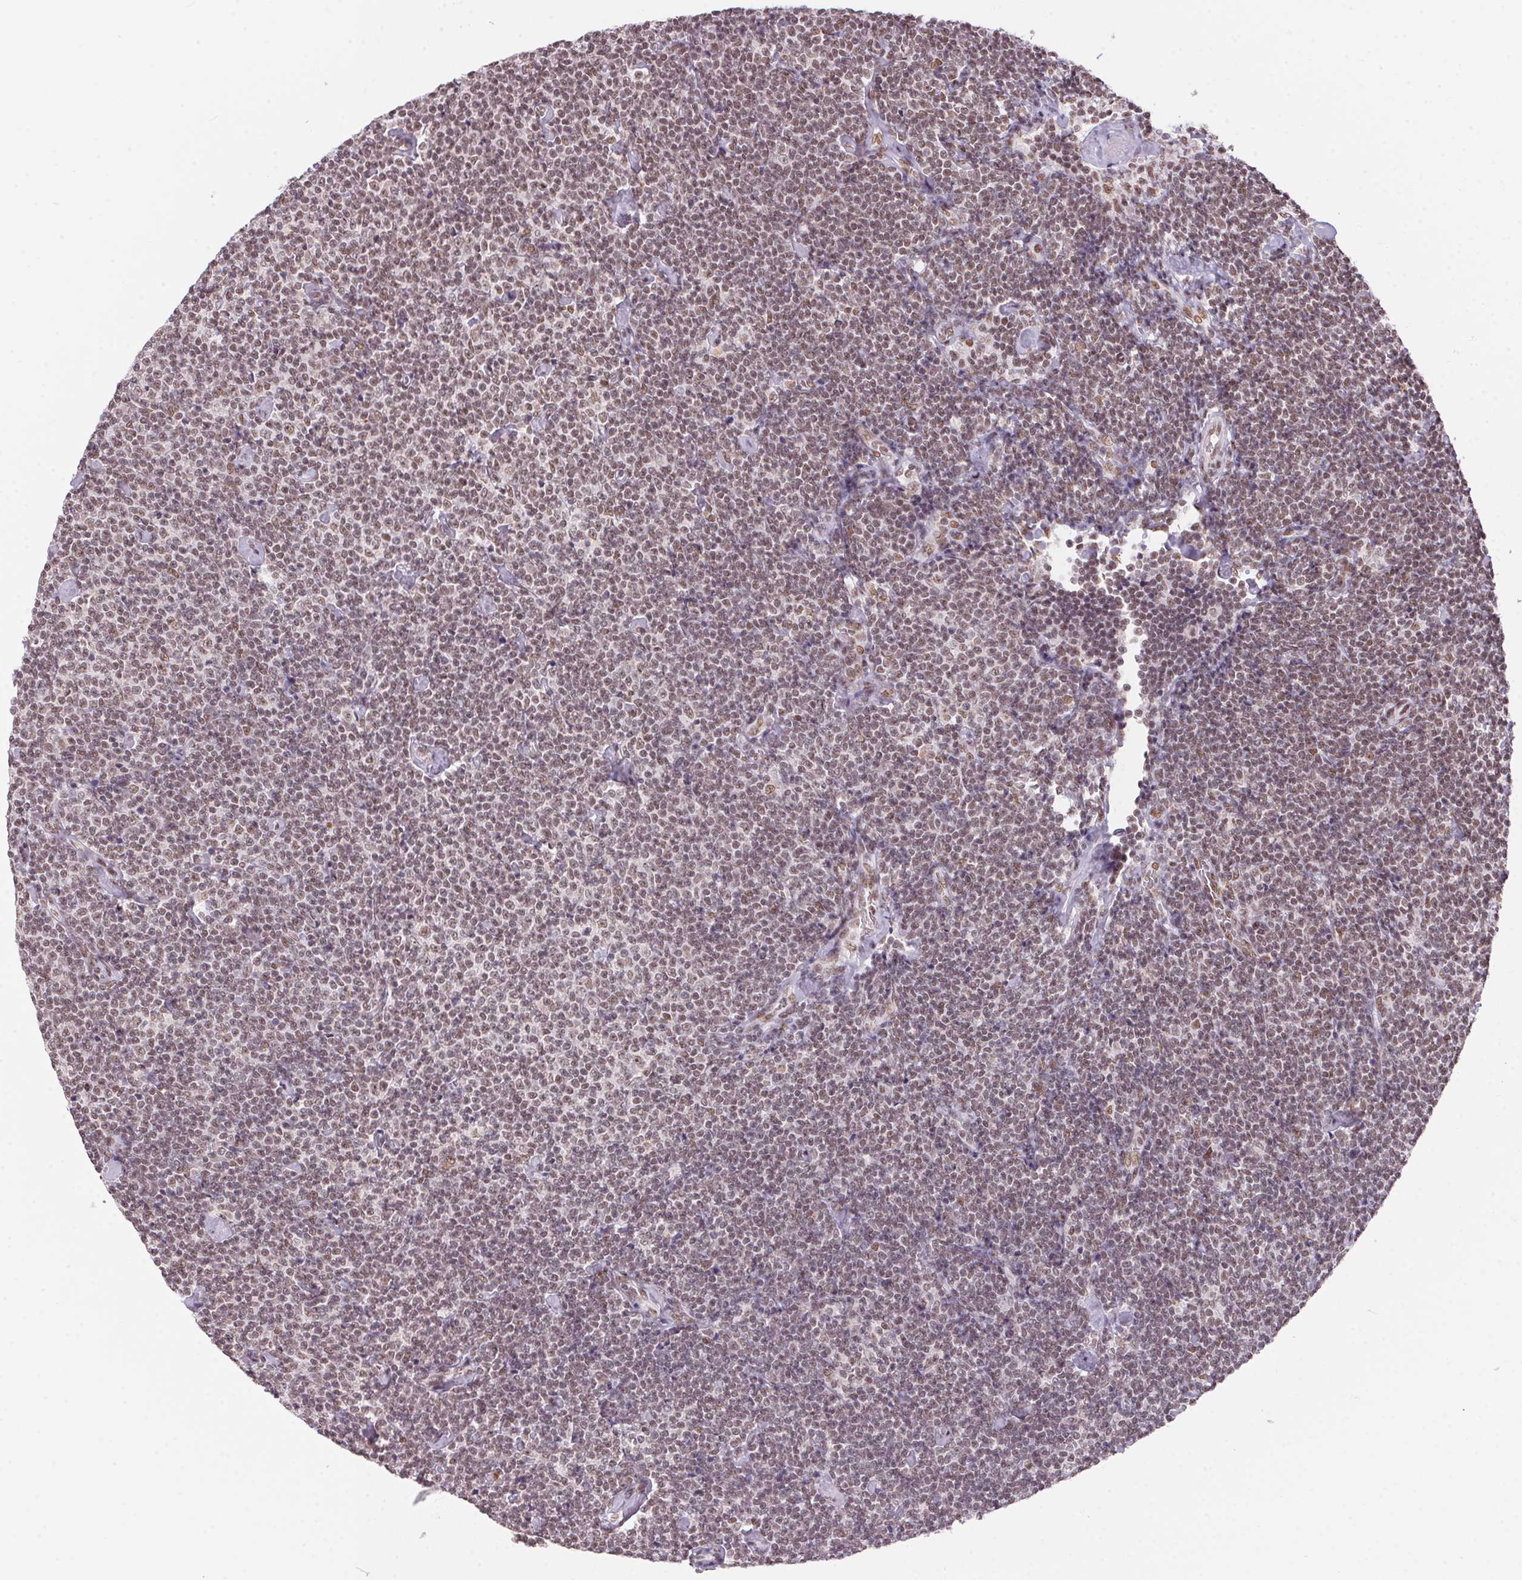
{"staining": {"intensity": "moderate", "quantity": ">75%", "location": "nuclear"}, "tissue": "lymphoma", "cell_type": "Tumor cells", "image_type": "cancer", "snomed": [{"axis": "morphology", "description": "Malignant lymphoma, non-Hodgkin's type, Low grade"}, {"axis": "topography", "description": "Lymph node"}], "caption": "A photomicrograph of human low-grade malignant lymphoma, non-Hodgkin's type stained for a protein reveals moderate nuclear brown staining in tumor cells.", "gene": "NFE2L1", "patient": {"sex": "male", "age": 81}}